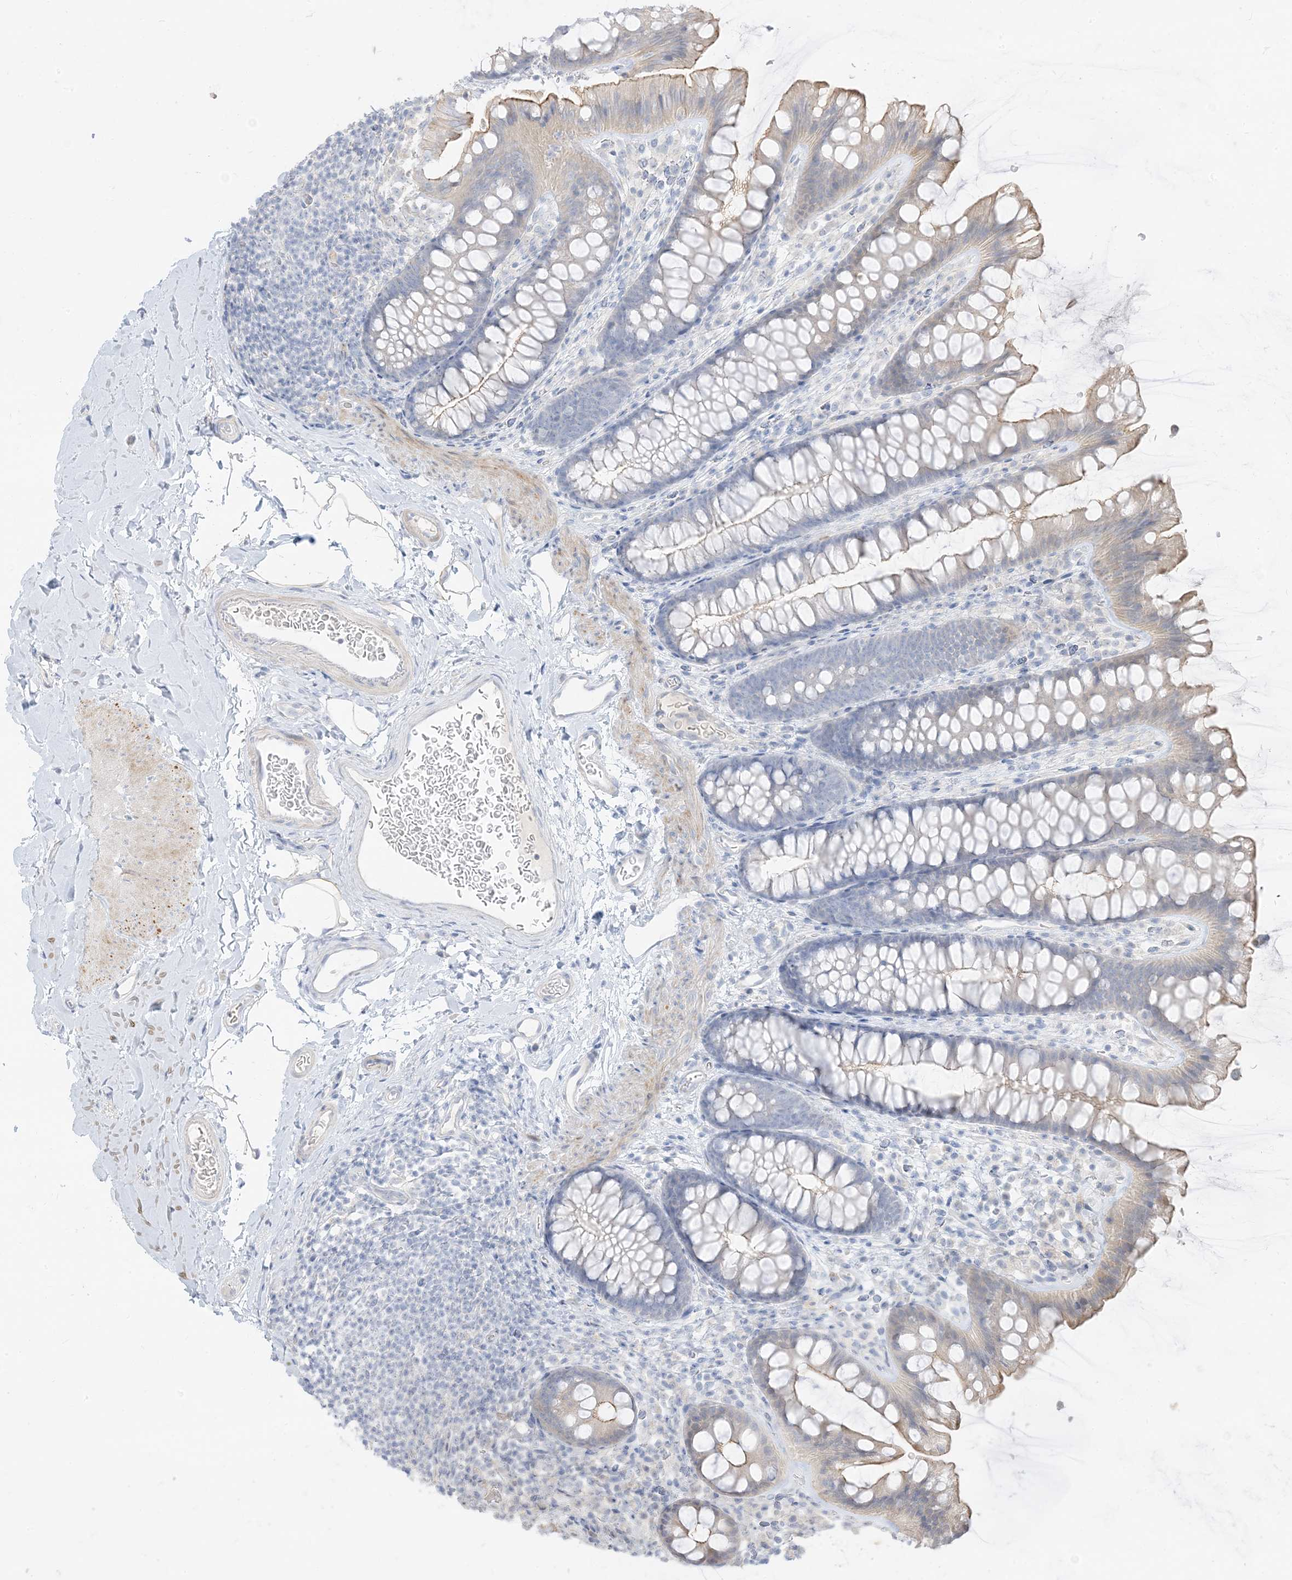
{"staining": {"intensity": "negative", "quantity": "none", "location": "none"}, "tissue": "colon", "cell_type": "Endothelial cells", "image_type": "normal", "snomed": [{"axis": "morphology", "description": "Normal tissue, NOS"}, {"axis": "topography", "description": "Colon"}], "caption": "DAB immunohistochemical staining of unremarkable colon reveals no significant expression in endothelial cells. (DAB (3,3'-diaminobenzidine) IHC with hematoxylin counter stain).", "gene": "RNF175", "patient": {"sex": "female", "age": 62}}